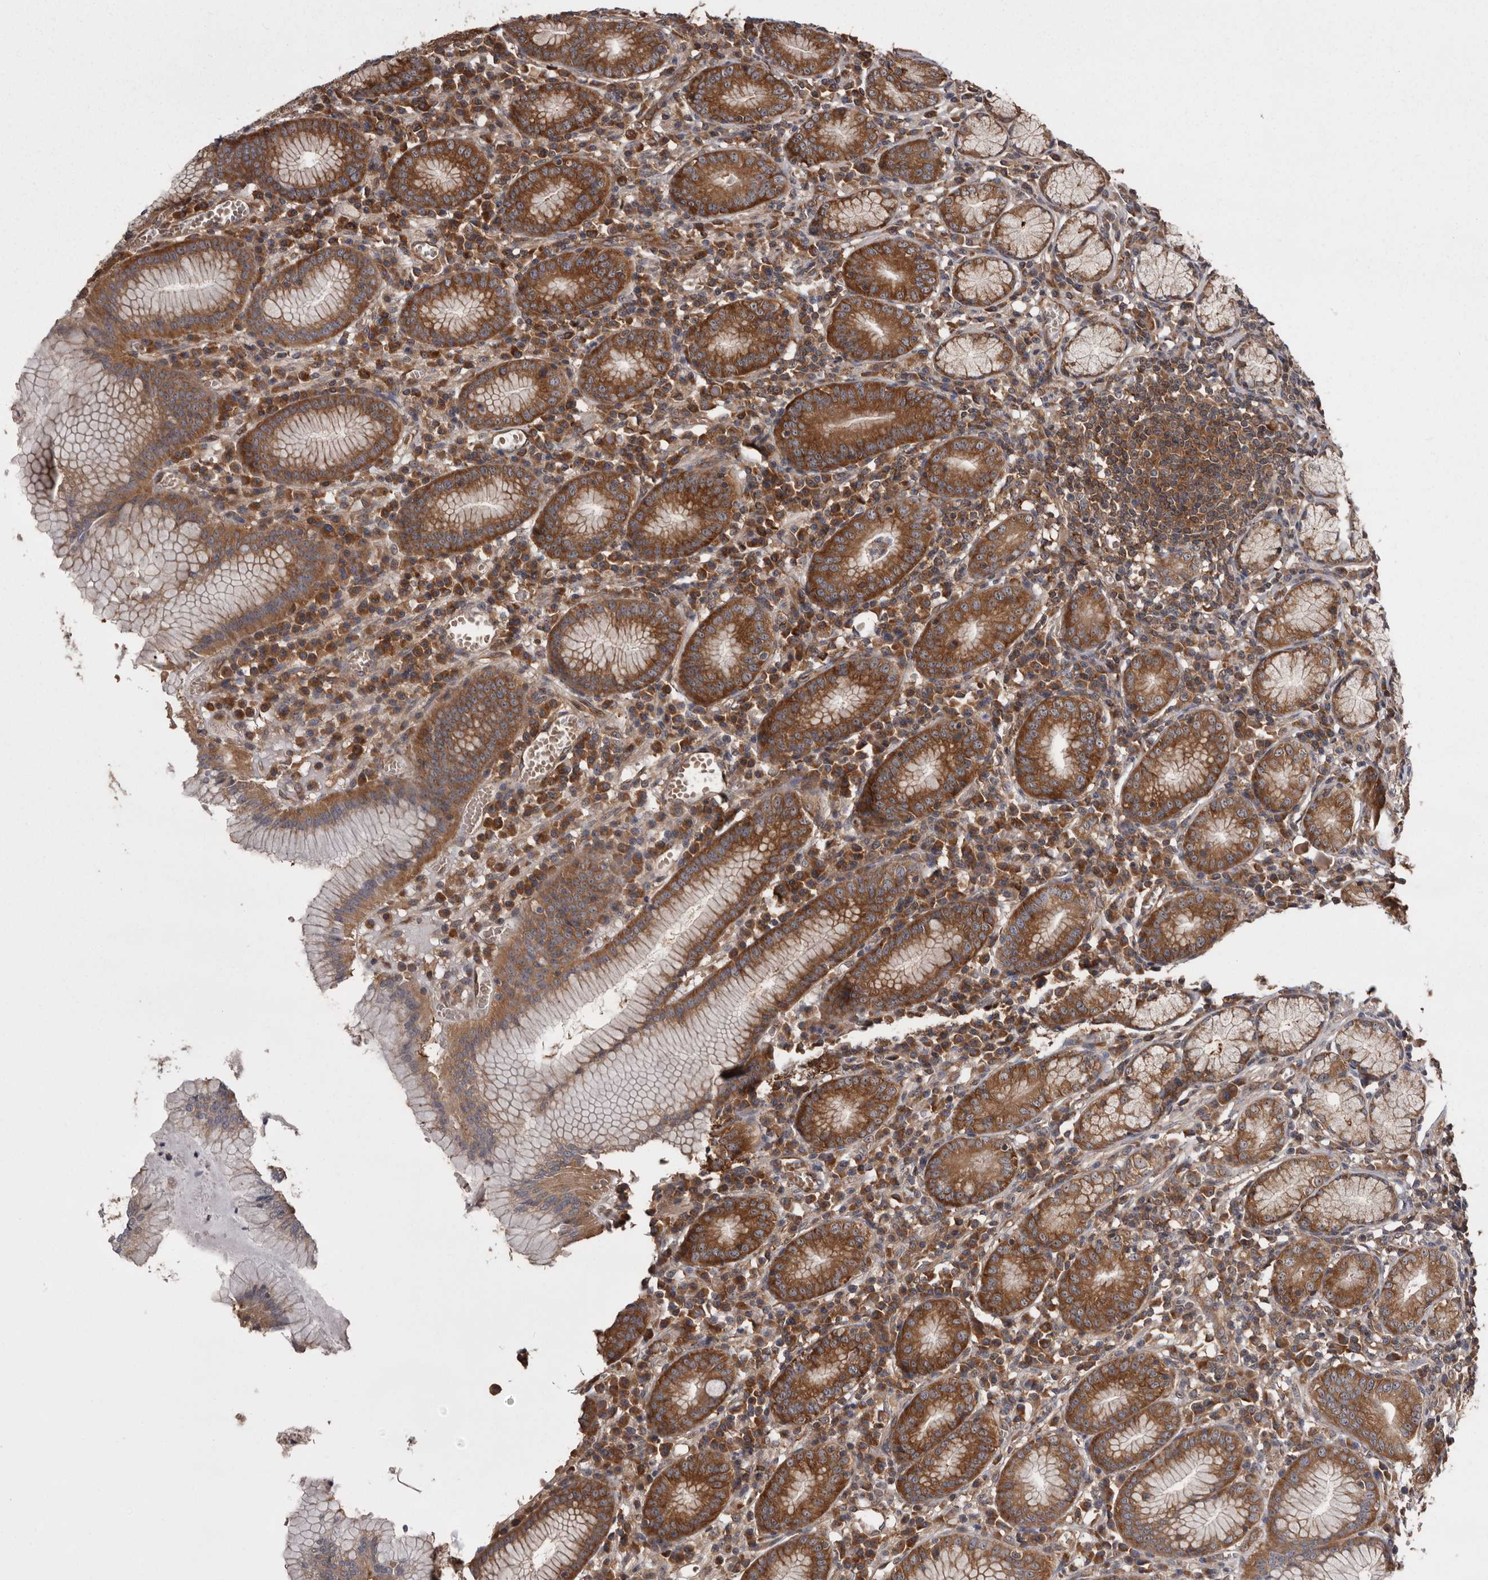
{"staining": {"intensity": "strong", "quantity": ">75%", "location": "cytoplasmic/membranous"}, "tissue": "stomach", "cell_type": "Glandular cells", "image_type": "normal", "snomed": [{"axis": "morphology", "description": "Normal tissue, NOS"}, {"axis": "topography", "description": "Stomach"}], "caption": "Immunohistochemistry staining of unremarkable stomach, which demonstrates high levels of strong cytoplasmic/membranous positivity in approximately >75% of glandular cells indicating strong cytoplasmic/membranous protein expression. The staining was performed using DAB (3,3'-diaminobenzidine) (brown) for protein detection and nuclei were counterstained in hematoxylin (blue).", "gene": "DARS1", "patient": {"sex": "male", "age": 55}}